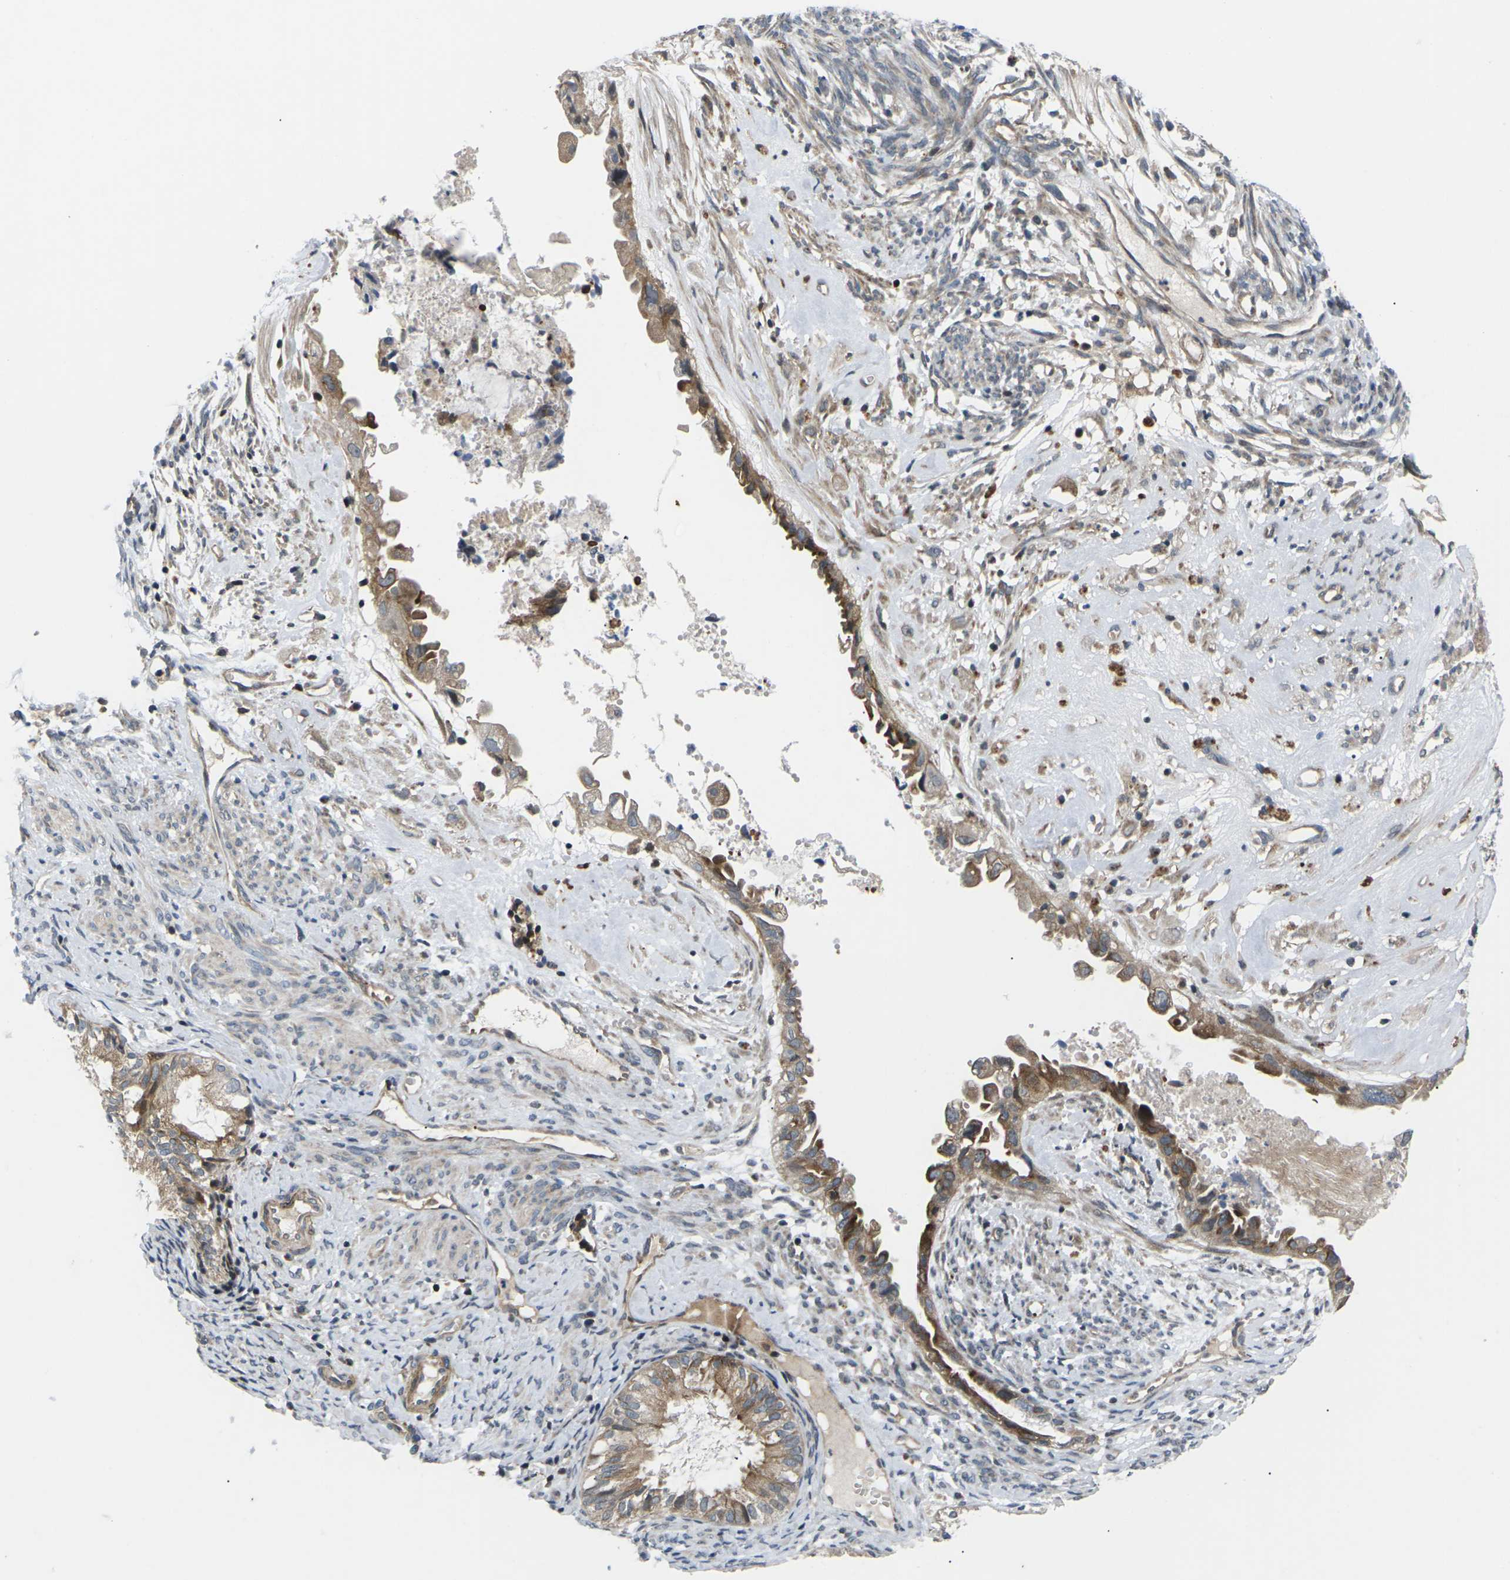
{"staining": {"intensity": "moderate", "quantity": ">75%", "location": "cytoplasmic/membranous"}, "tissue": "cervical cancer", "cell_type": "Tumor cells", "image_type": "cancer", "snomed": [{"axis": "morphology", "description": "Normal tissue, NOS"}, {"axis": "morphology", "description": "Adenocarcinoma, NOS"}, {"axis": "topography", "description": "Cervix"}, {"axis": "topography", "description": "Endometrium"}], "caption": "The image demonstrates a brown stain indicating the presence of a protein in the cytoplasmic/membranous of tumor cells in cervical cancer. Using DAB (brown) and hematoxylin (blue) stains, captured at high magnification using brightfield microscopy.", "gene": "RPS6KA3", "patient": {"sex": "female", "age": 86}}